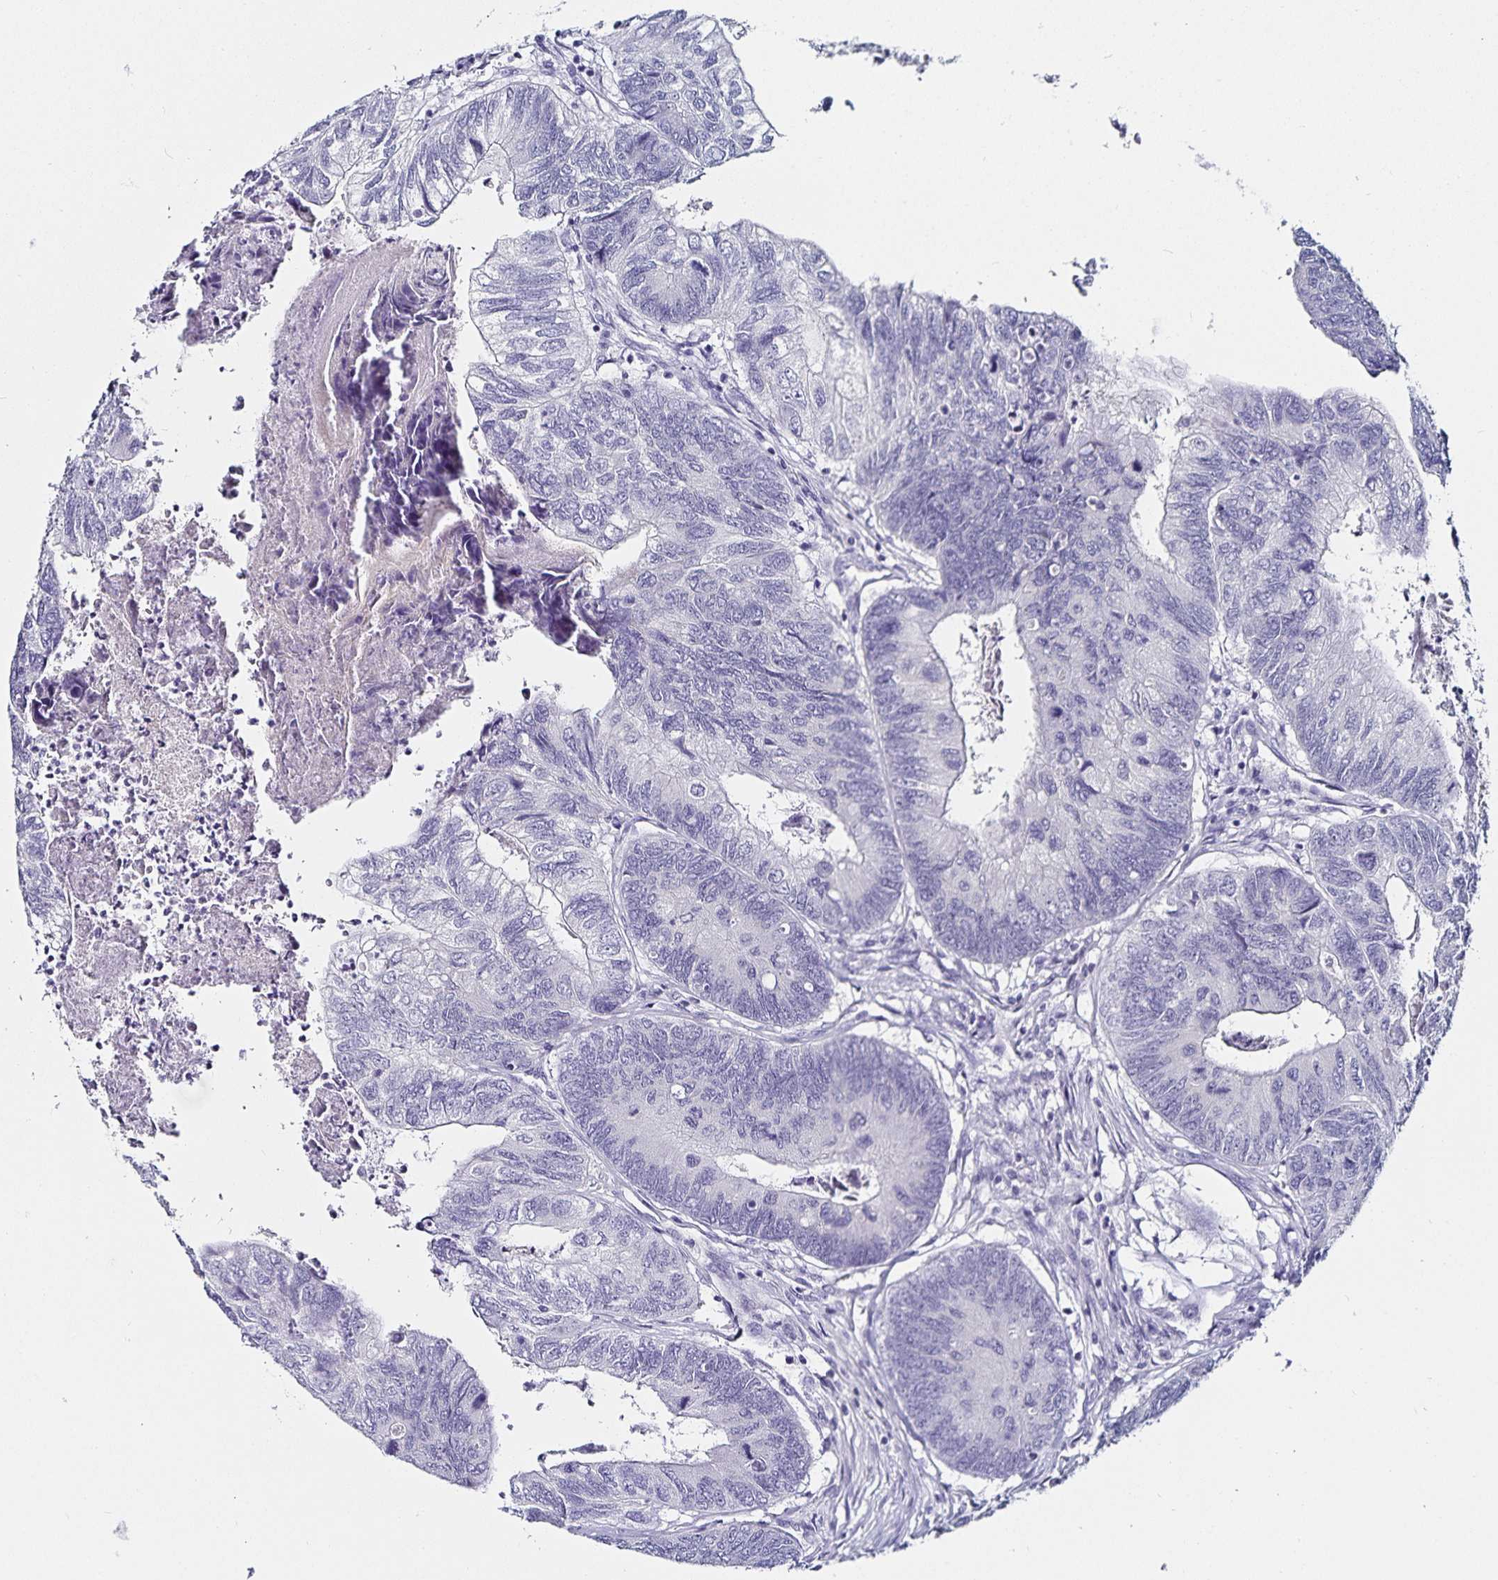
{"staining": {"intensity": "negative", "quantity": "none", "location": "none"}, "tissue": "colorectal cancer", "cell_type": "Tumor cells", "image_type": "cancer", "snomed": [{"axis": "morphology", "description": "Adenocarcinoma, NOS"}, {"axis": "topography", "description": "Colon"}], "caption": "Tumor cells show no significant protein positivity in colorectal cancer (adenocarcinoma). (DAB IHC with hematoxylin counter stain).", "gene": "TSPAN7", "patient": {"sex": "female", "age": 67}}